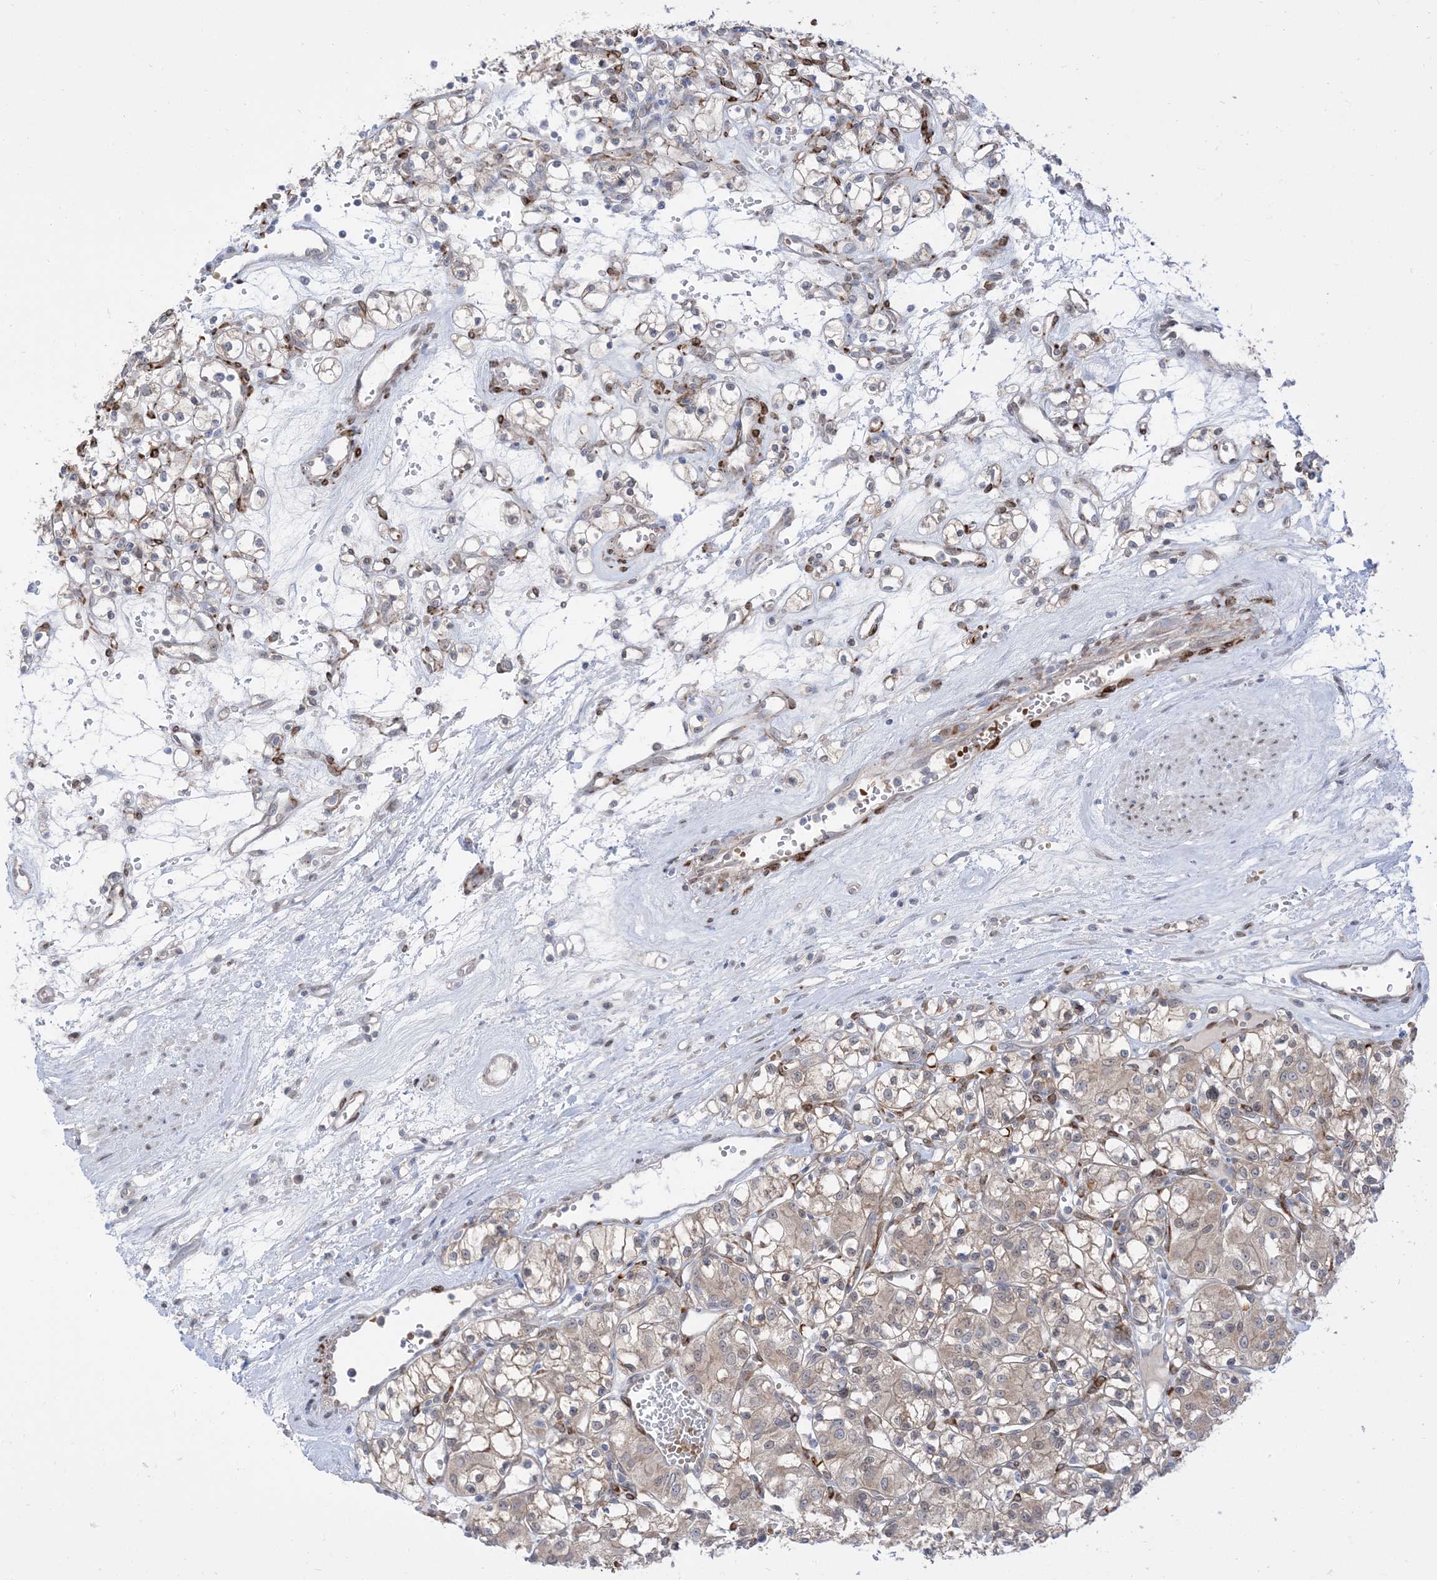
{"staining": {"intensity": "weak", "quantity": "25%-75%", "location": "cytoplasmic/membranous"}, "tissue": "renal cancer", "cell_type": "Tumor cells", "image_type": "cancer", "snomed": [{"axis": "morphology", "description": "Adenocarcinoma, NOS"}, {"axis": "topography", "description": "Kidney"}], "caption": "Weak cytoplasmic/membranous positivity is identified in about 25%-75% of tumor cells in renal cancer (adenocarcinoma). The staining was performed using DAB (3,3'-diaminobenzidine), with brown indicating positive protein expression. Nuclei are stained blue with hematoxylin.", "gene": "RIN1", "patient": {"sex": "female", "age": 59}}